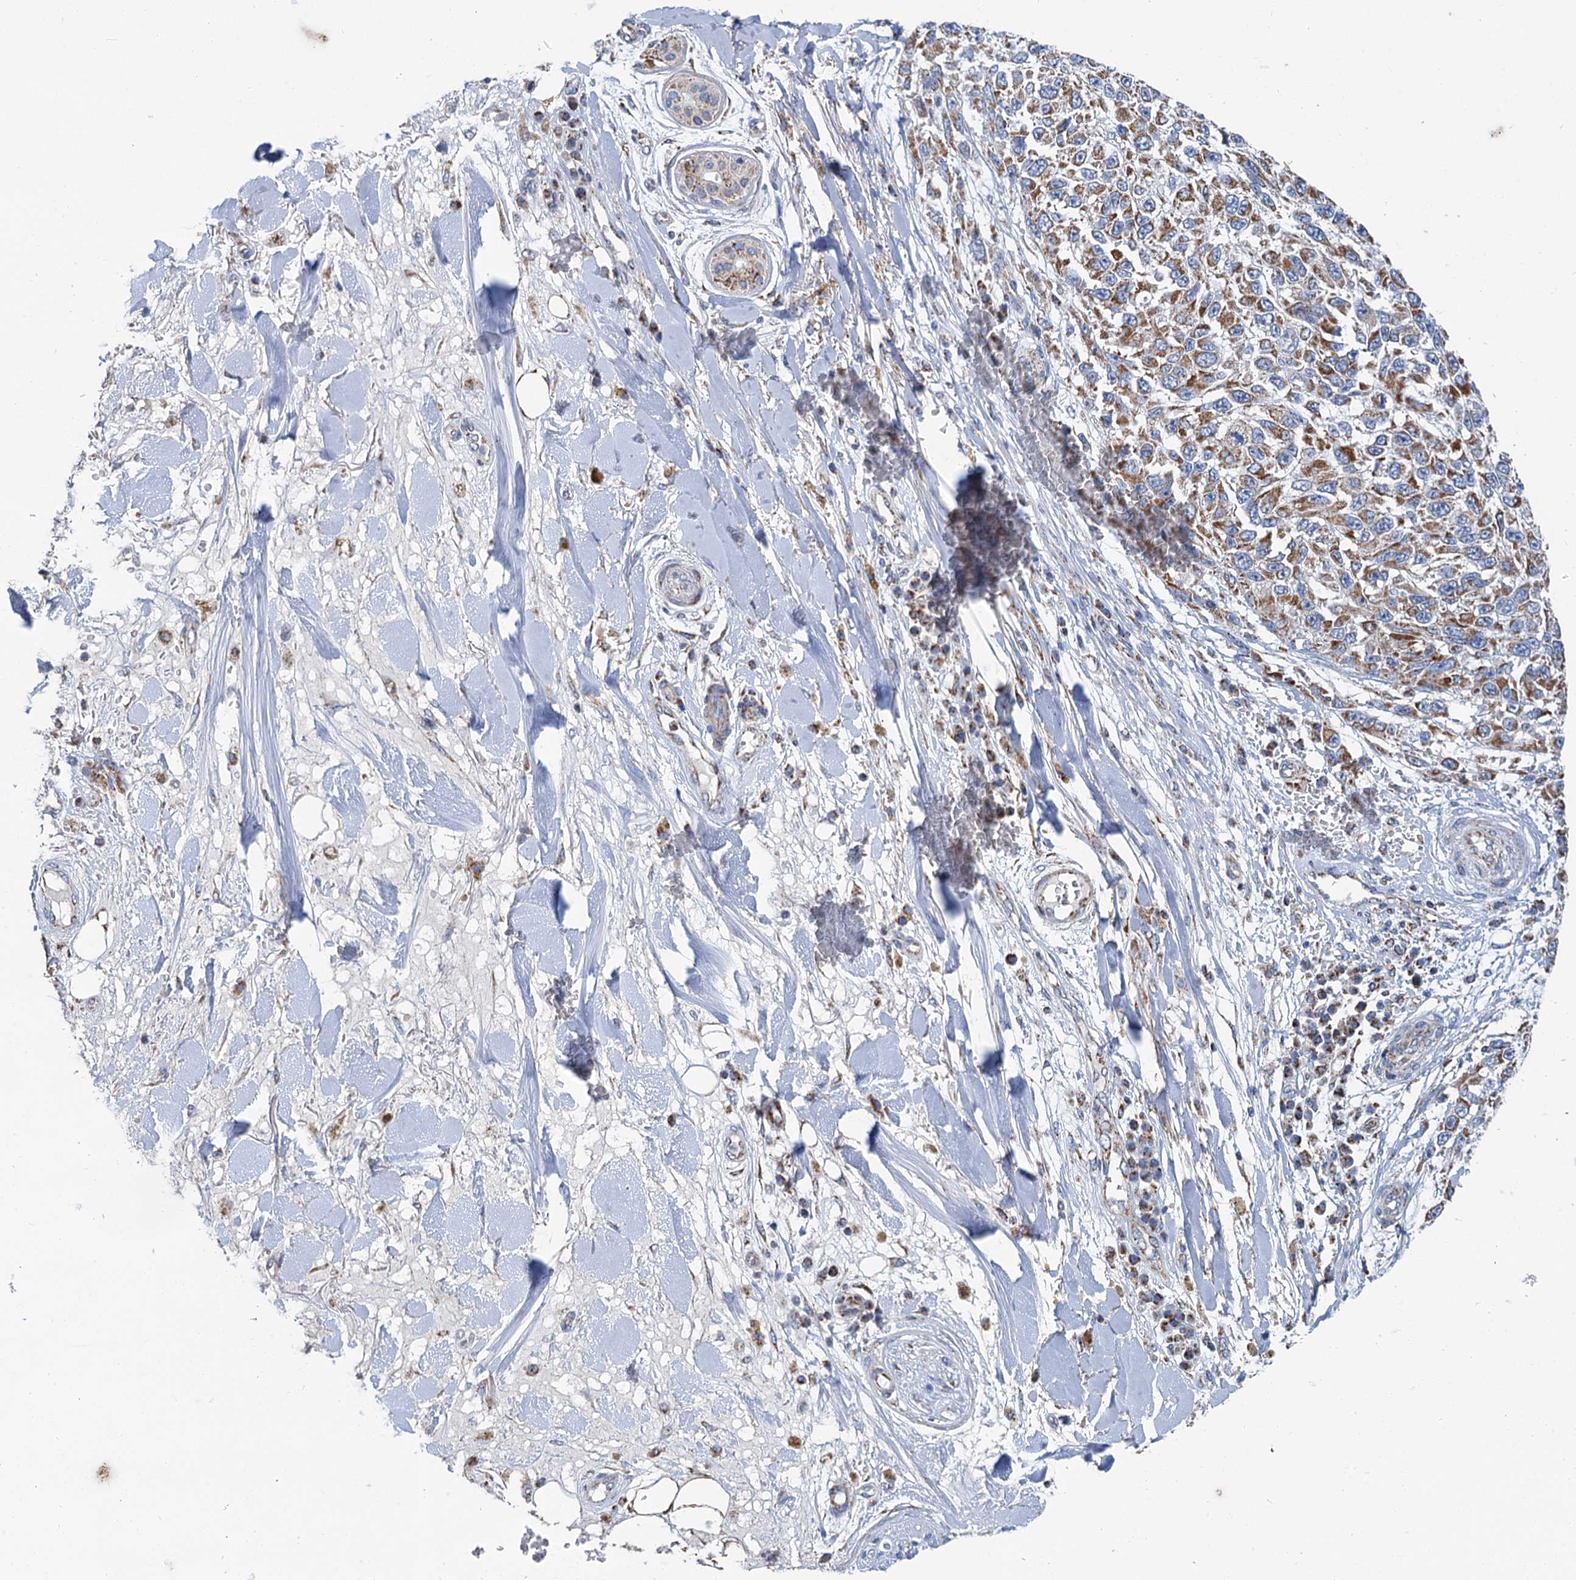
{"staining": {"intensity": "moderate", "quantity": ">75%", "location": "cytoplasmic/membranous"}, "tissue": "melanoma", "cell_type": "Tumor cells", "image_type": "cancer", "snomed": [{"axis": "morphology", "description": "Normal tissue, NOS"}, {"axis": "morphology", "description": "Malignant melanoma, NOS"}, {"axis": "topography", "description": "Skin"}], "caption": "Moderate cytoplasmic/membranous positivity is seen in about >75% of tumor cells in melanoma.", "gene": "IVD", "patient": {"sex": "female", "age": 96}}